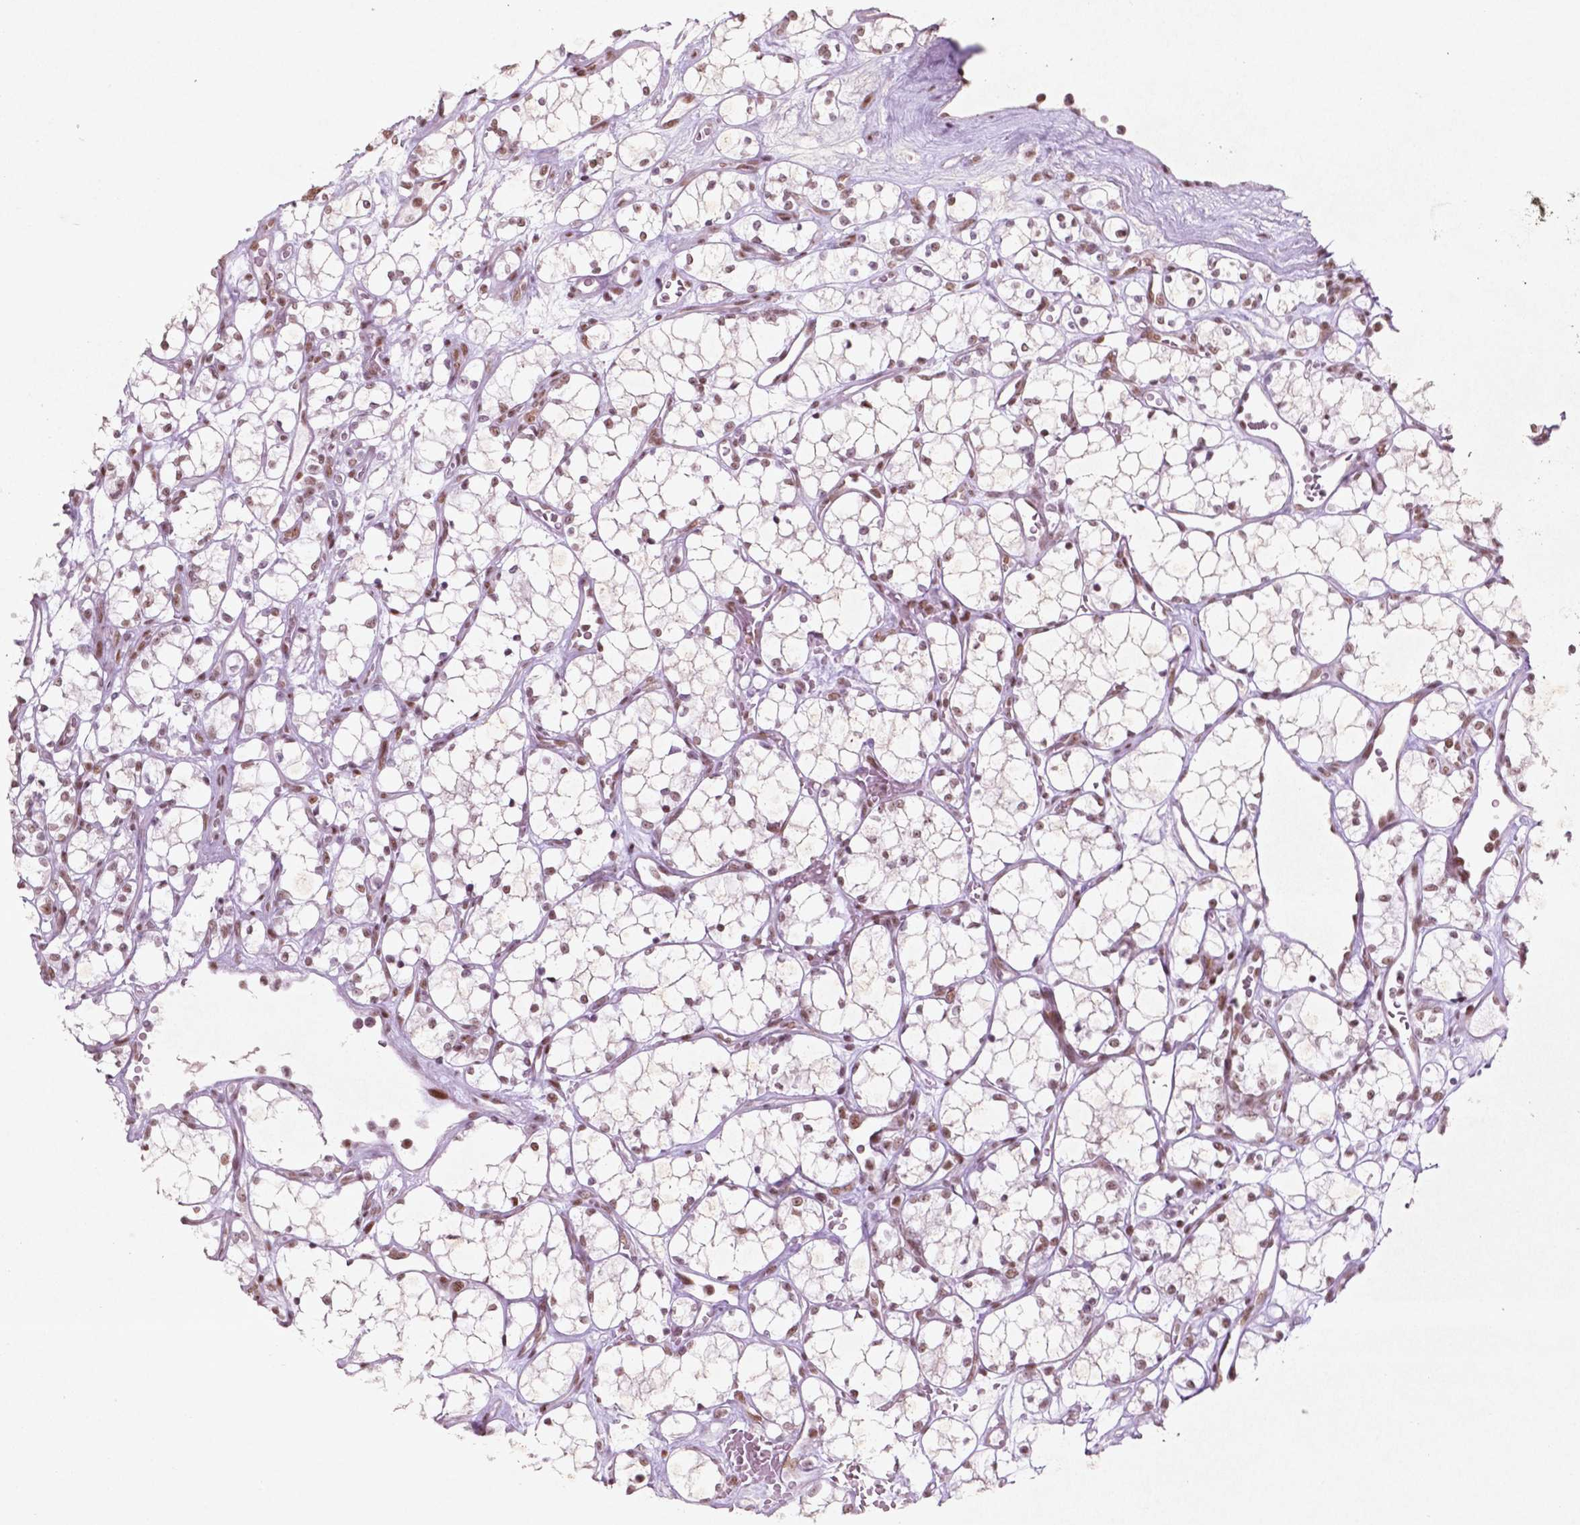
{"staining": {"intensity": "moderate", "quantity": ">75%", "location": "nuclear"}, "tissue": "renal cancer", "cell_type": "Tumor cells", "image_type": "cancer", "snomed": [{"axis": "morphology", "description": "Adenocarcinoma, NOS"}, {"axis": "topography", "description": "Kidney"}], "caption": "Renal cancer tissue exhibits moderate nuclear expression in approximately >75% of tumor cells", "gene": "HMG20B", "patient": {"sex": "female", "age": 69}}